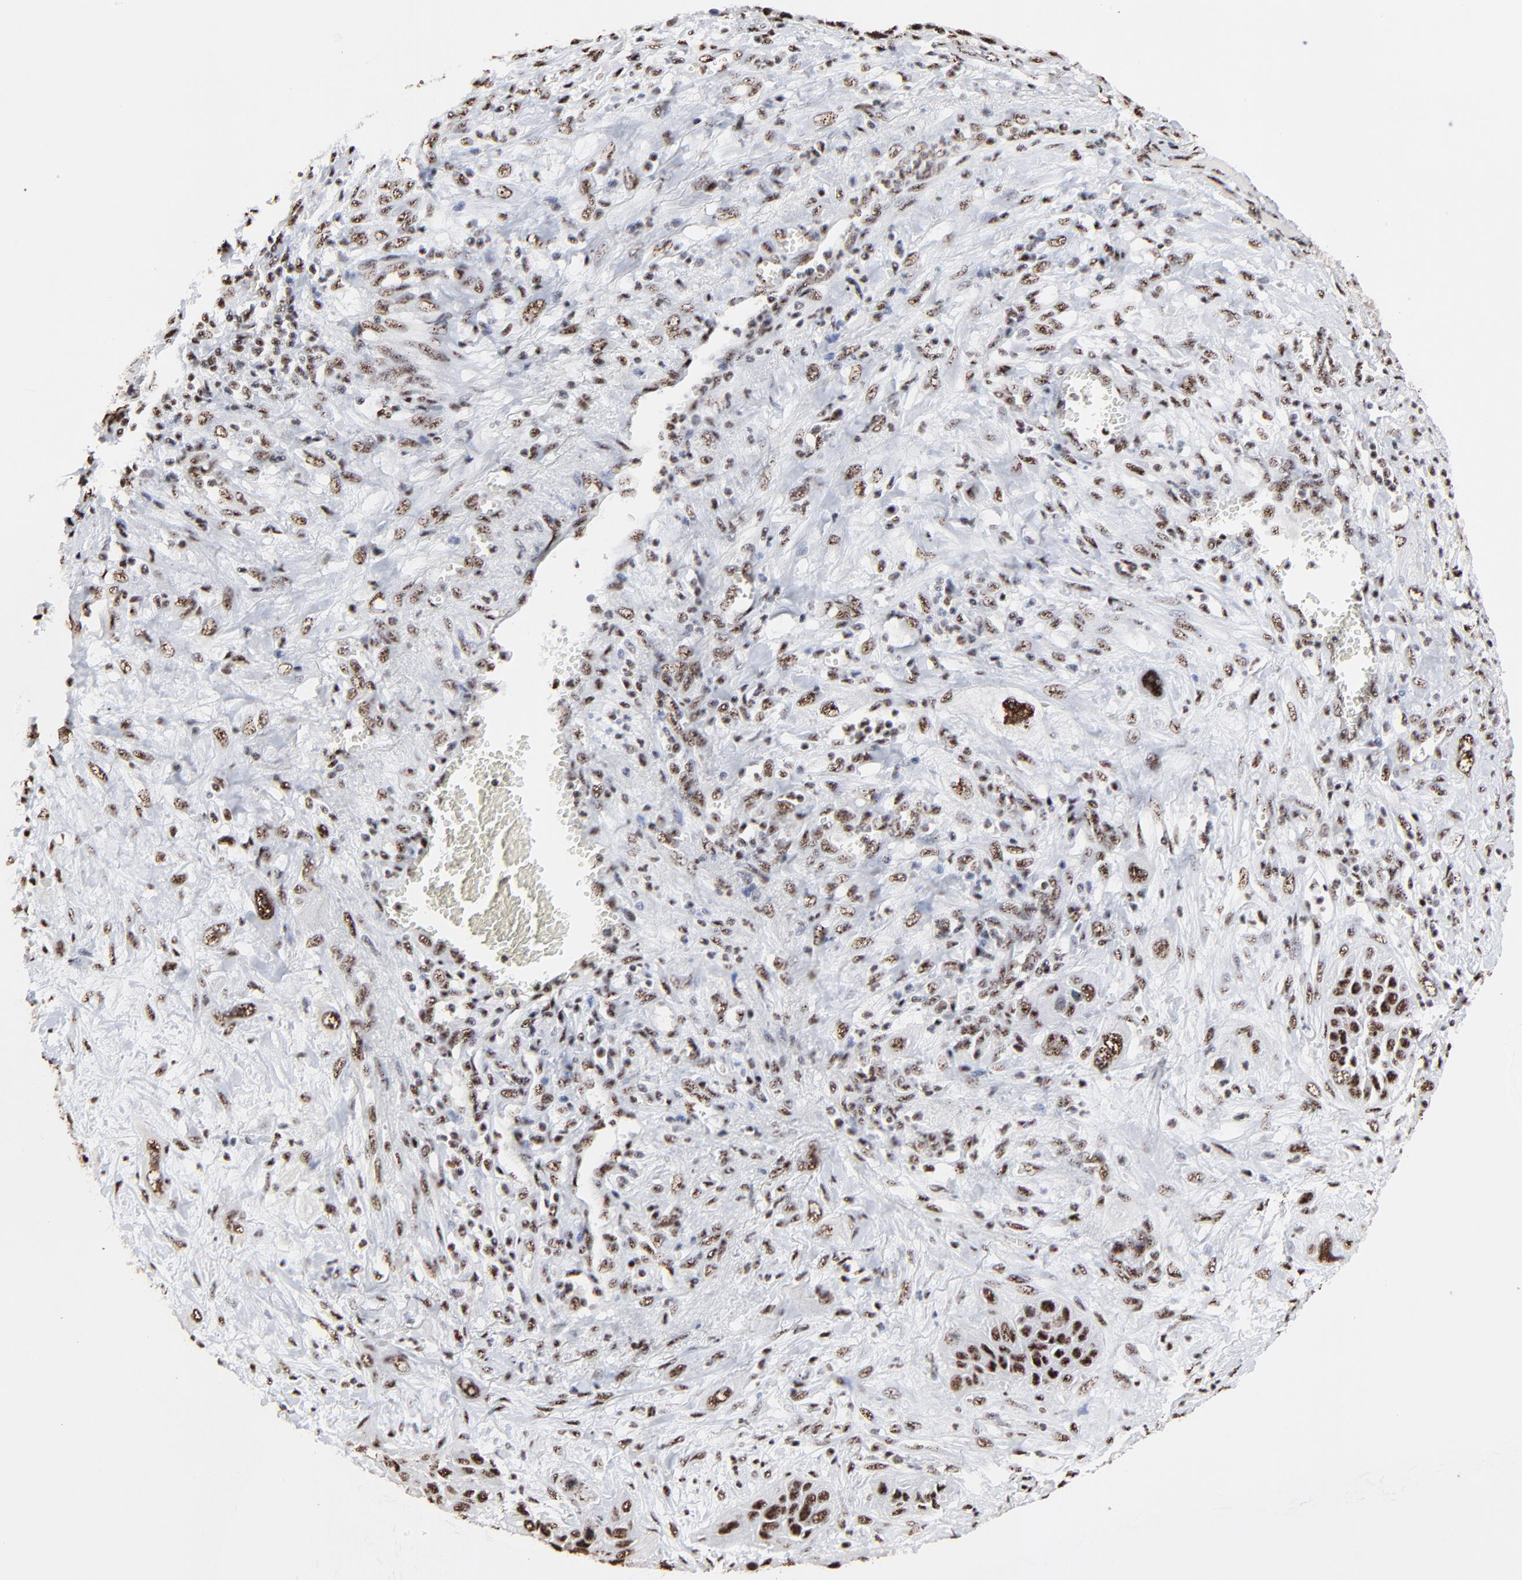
{"staining": {"intensity": "strong", "quantity": "25%-75%", "location": "nuclear"}, "tissue": "lung cancer", "cell_type": "Tumor cells", "image_type": "cancer", "snomed": [{"axis": "morphology", "description": "Squamous cell carcinoma, NOS"}, {"axis": "topography", "description": "Lung"}], "caption": "There is high levels of strong nuclear positivity in tumor cells of squamous cell carcinoma (lung), as demonstrated by immunohistochemical staining (brown color).", "gene": "MBD4", "patient": {"sex": "female", "age": 76}}